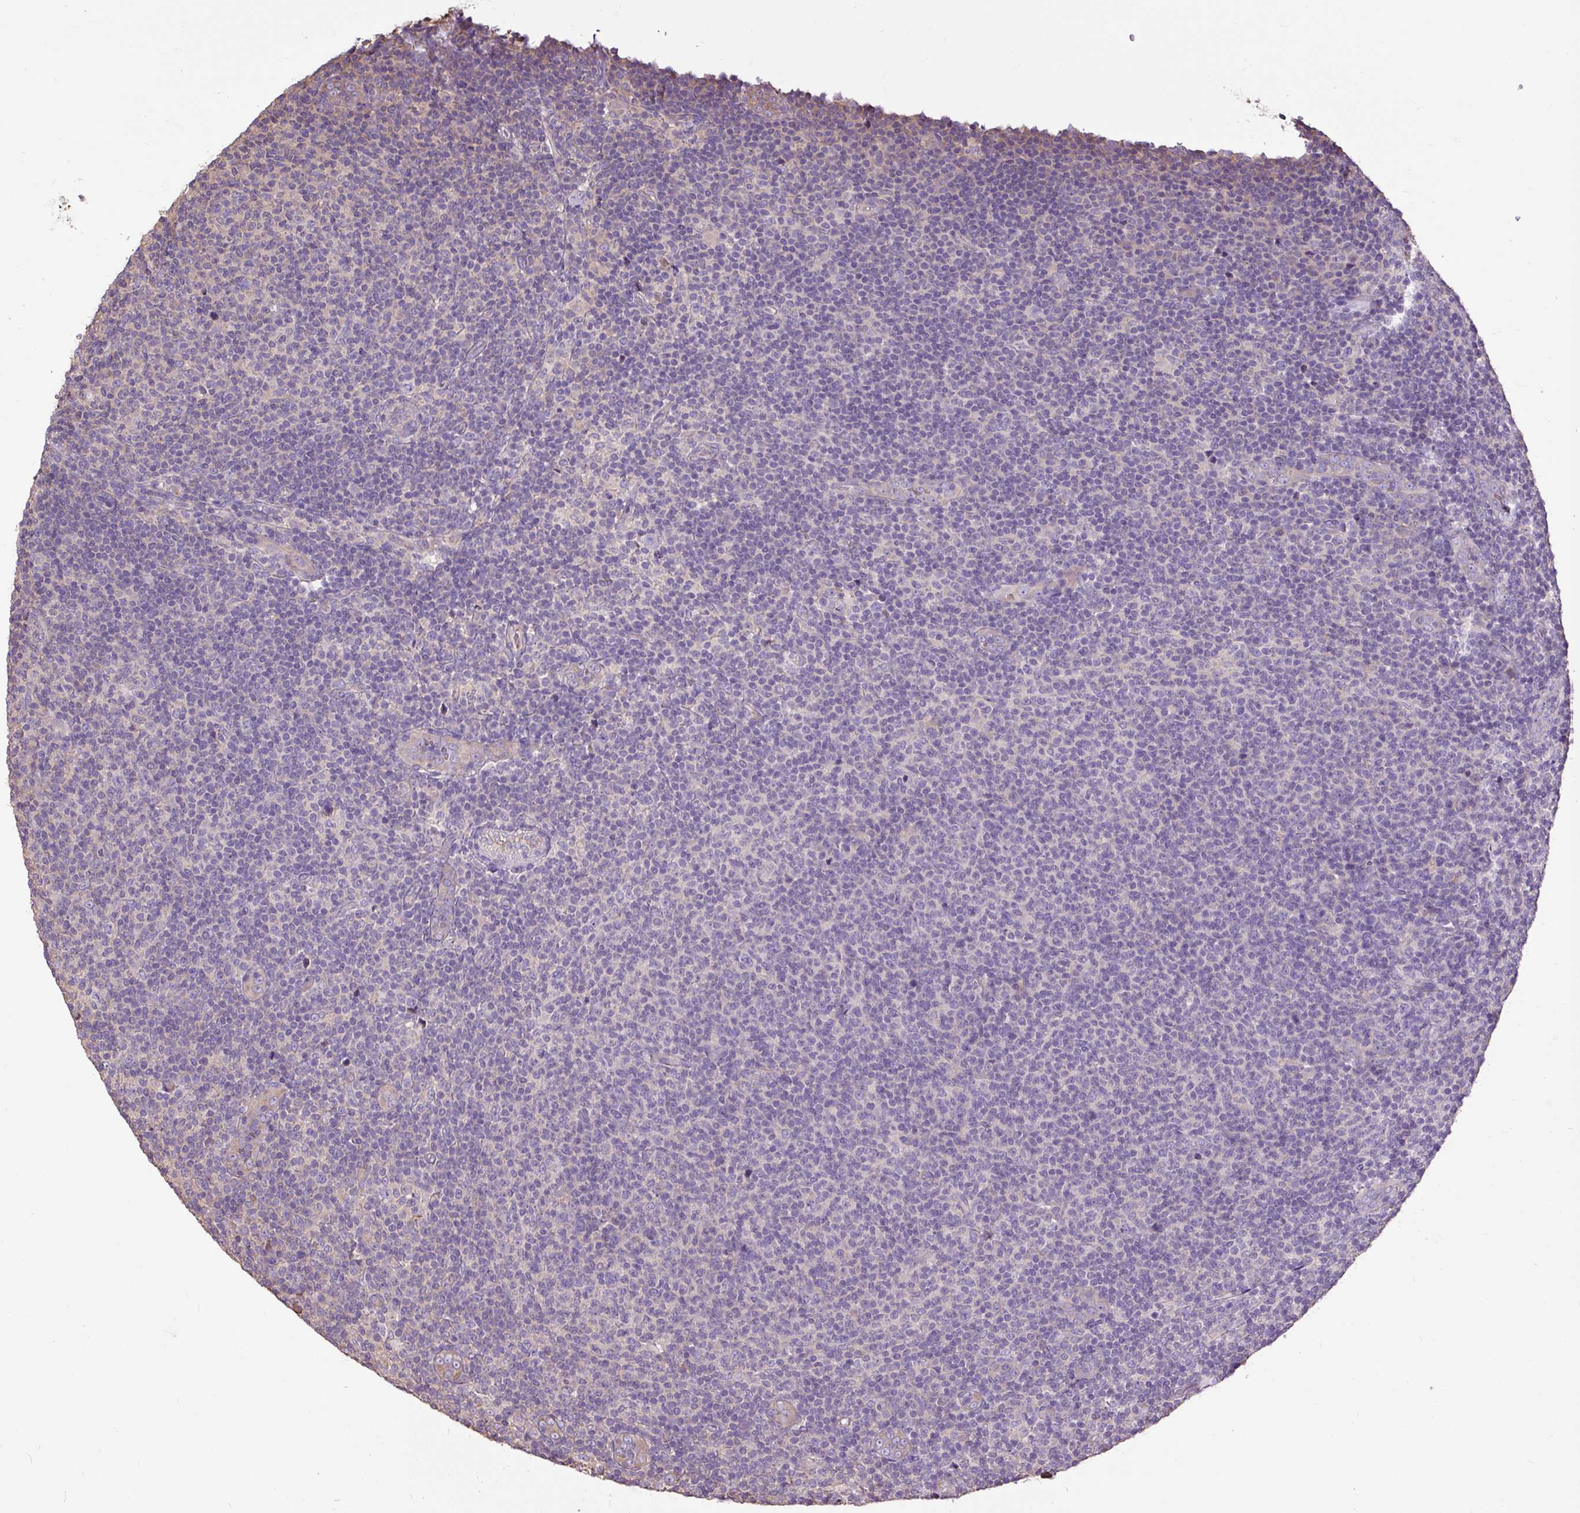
{"staining": {"intensity": "weak", "quantity": "<25%", "location": "cytoplasmic/membranous"}, "tissue": "lymphoma", "cell_type": "Tumor cells", "image_type": "cancer", "snomed": [{"axis": "morphology", "description": "Malignant lymphoma, non-Hodgkin's type, Low grade"}, {"axis": "topography", "description": "Lymph node"}], "caption": "A photomicrograph of lymphoma stained for a protein demonstrates no brown staining in tumor cells.", "gene": "PDIA2", "patient": {"sex": "male", "age": 66}}